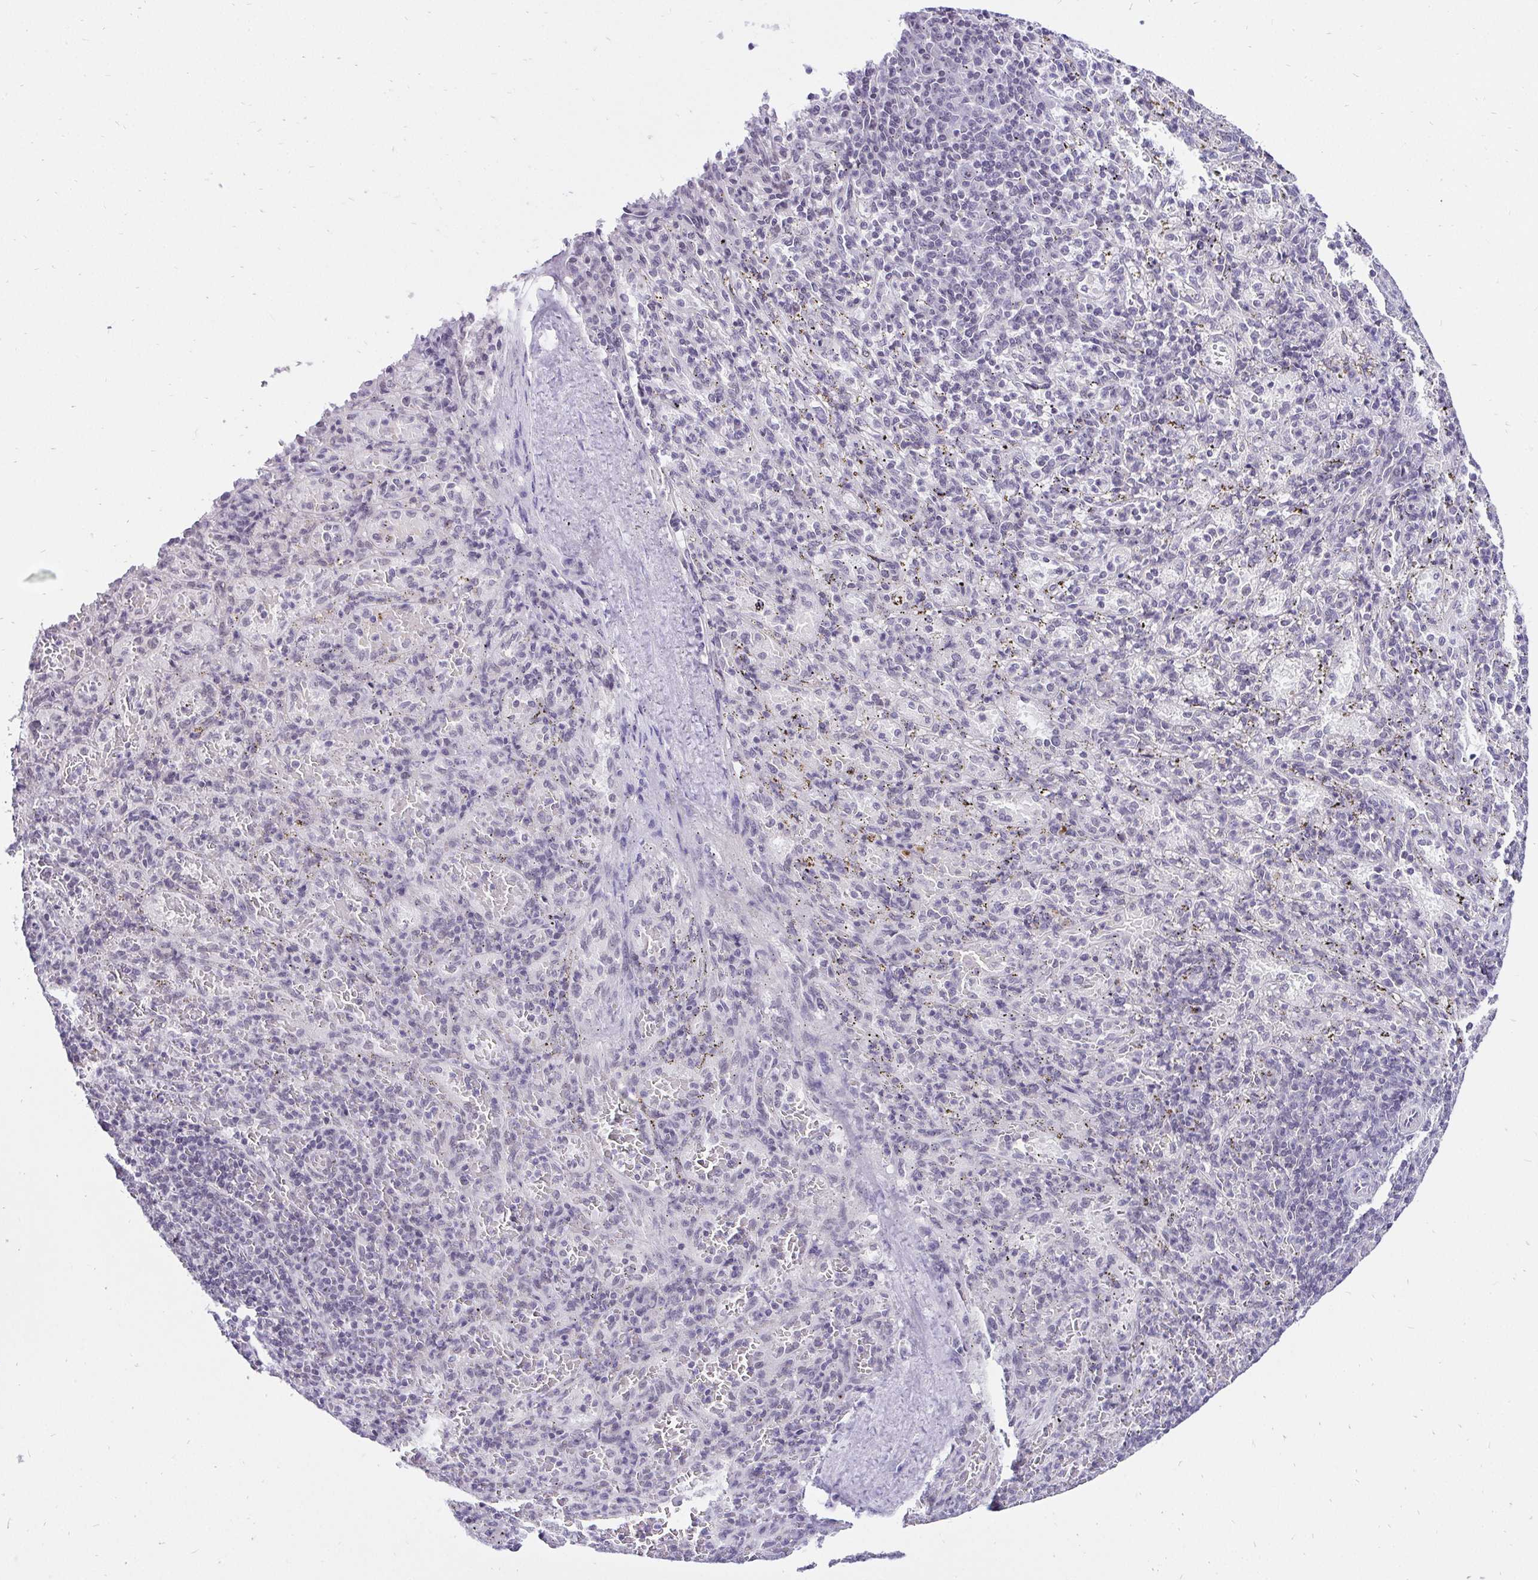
{"staining": {"intensity": "negative", "quantity": "none", "location": "none"}, "tissue": "spleen", "cell_type": "Cells in red pulp", "image_type": "normal", "snomed": [{"axis": "morphology", "description": "Normal tissue, NOS"}, {"axis": "topography", "description": "Spleen"}], "caption": "Immunohistochemical staining of benign spleen demonstrates no significant expression in cells in red pulp. The staining is performed using DAB (3,3'-diaminobenzidine) brown chromogen with nuclei counter-stained in using hematoxylin.", "gene": "ZNF860", "patient": {"sex": "male", "age": 57}}